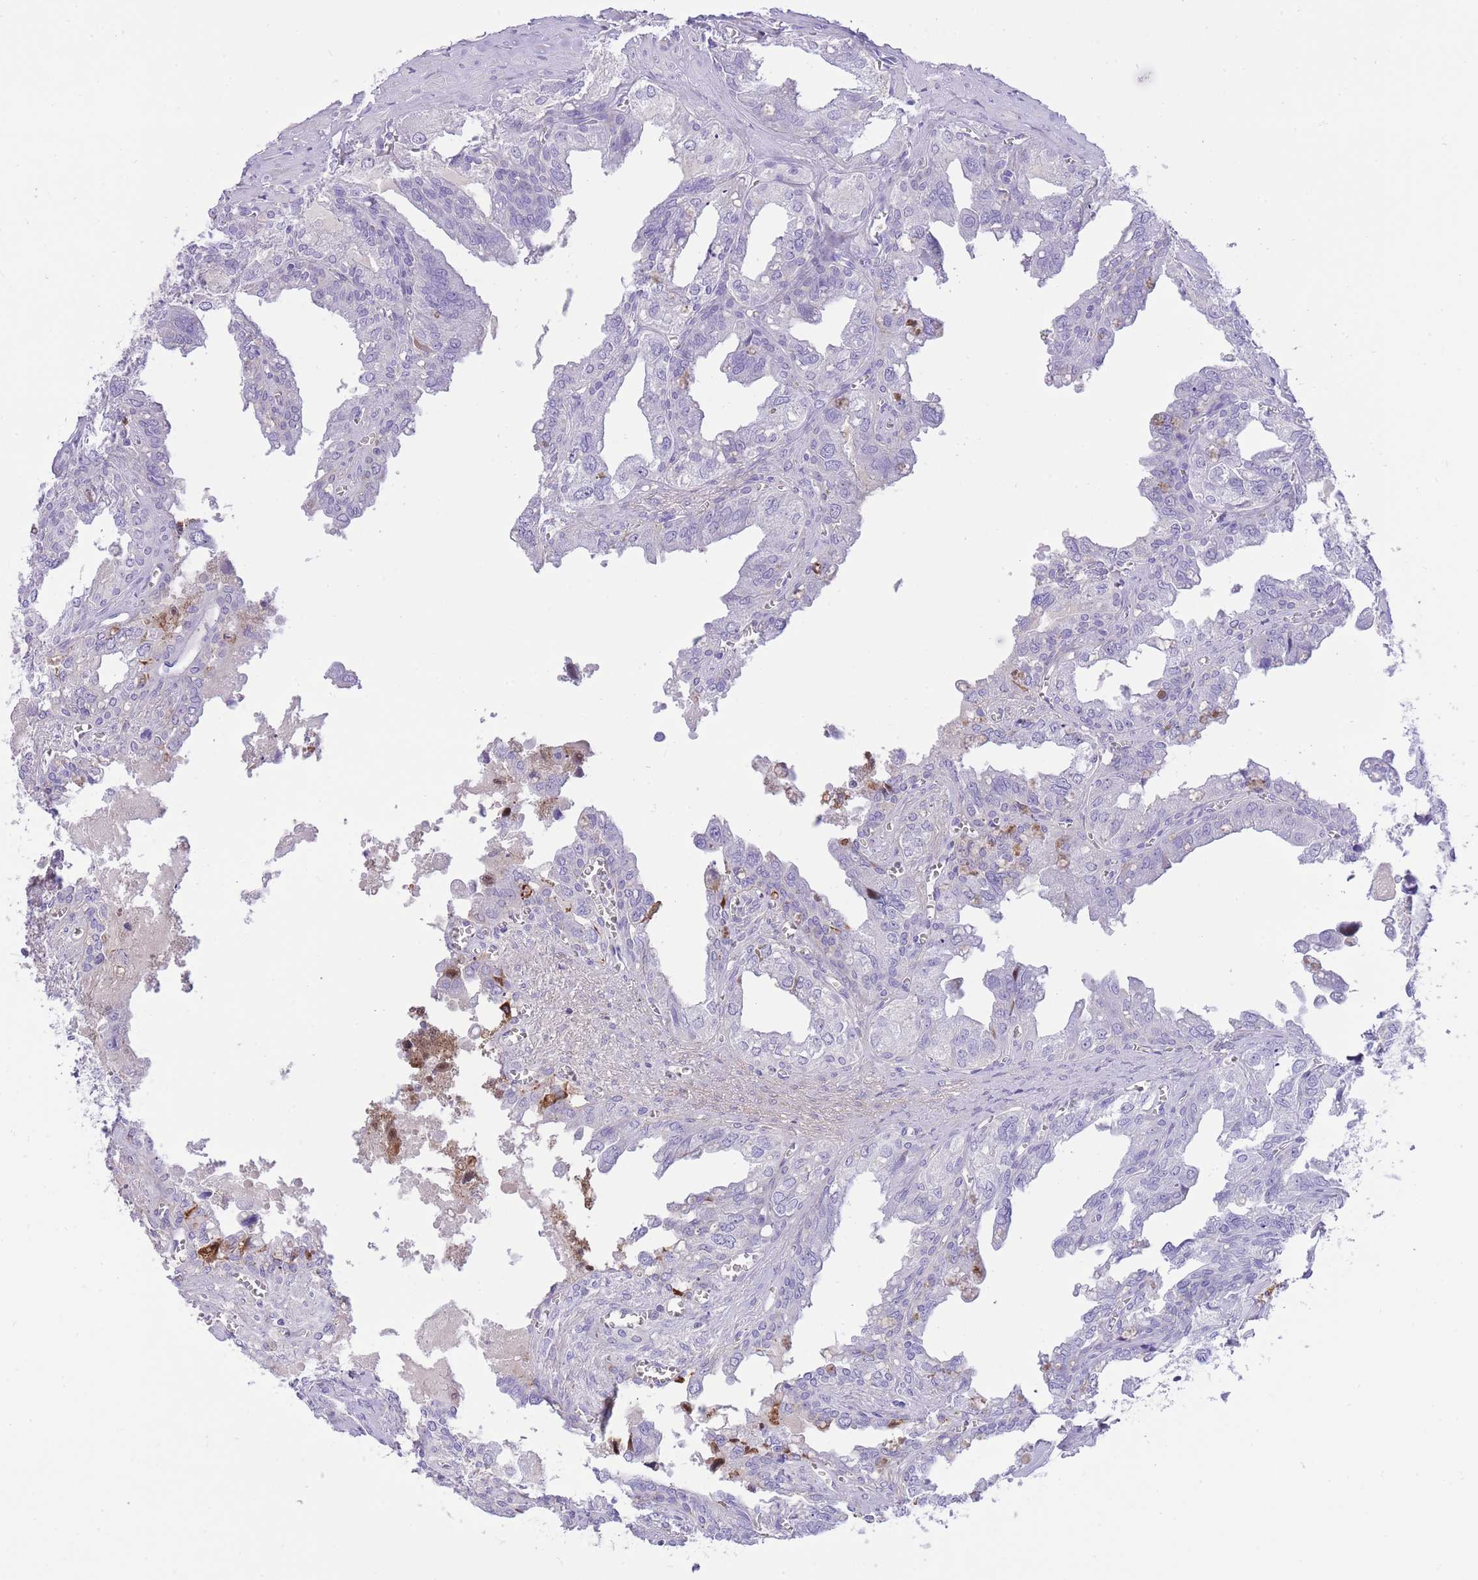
{"staining": {"intensity": "negative", "quantity": "none", "location": "none"}, "tissue": "seminal vesicle", "cell_type": "Glandular cells", "image_type": "normal", "snomed": [{"axis": "morphology", "description": "Normal tissue, NOS"}, {"axis": "topography", "description": "Seminal veicle"}], "caption": "Glandular cells show no significant protein expression in normal seminal vesicle. The staining was performed using DAB to visualize the protein expression in brown, while the nuclei were stained in blue with hematoxylin (Magnification: 20x).", "gene": "HRG", "patient": {"sex": "male", "age": 67}}